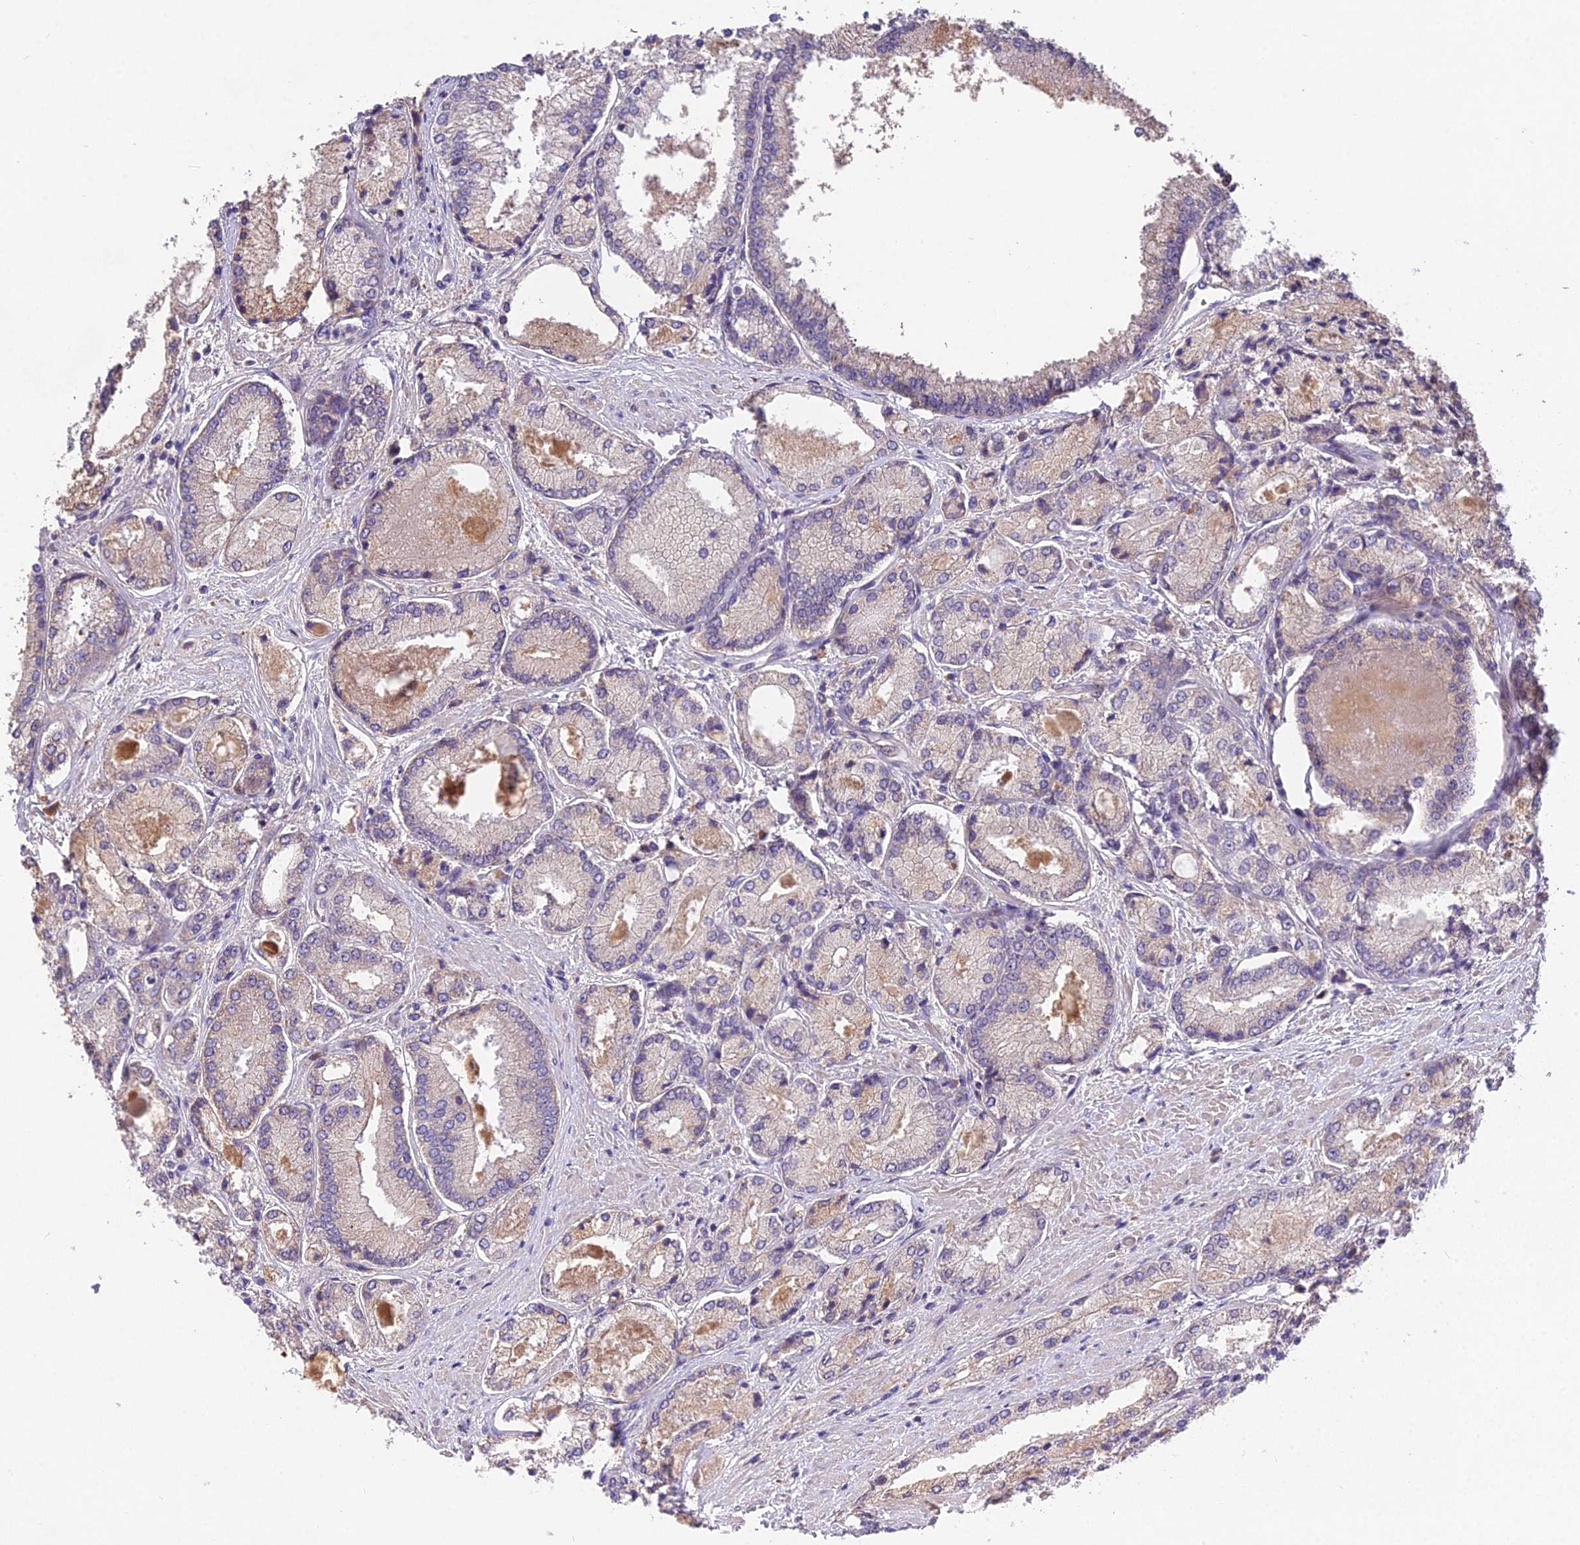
{"staining": {"intensity": "negative", "quantity": "none", "location": "none"}, "tissue": "prostate cancer", "cell_type": "Tumor cells", "image_type": "cancer", "snomed": [{"axis": "morphology", "description": "Adenocarcinoma, Low grade"}, {"axis": "topography", "description": "Prostate"}], "caption": "IHC photomicrograph of neoplastic tissue: prostate cancer (adenocarcinoma (low-grade)) stained with DAB (3,3'-diaminobenzidine) reveals no significant protein positivity in tumor cells. (DAB (3,3'-diaminobenzidine) immunohistochemistry, high magnification).", "gene": "PUS10", "patient": {"sex": "male", "age": 74}}